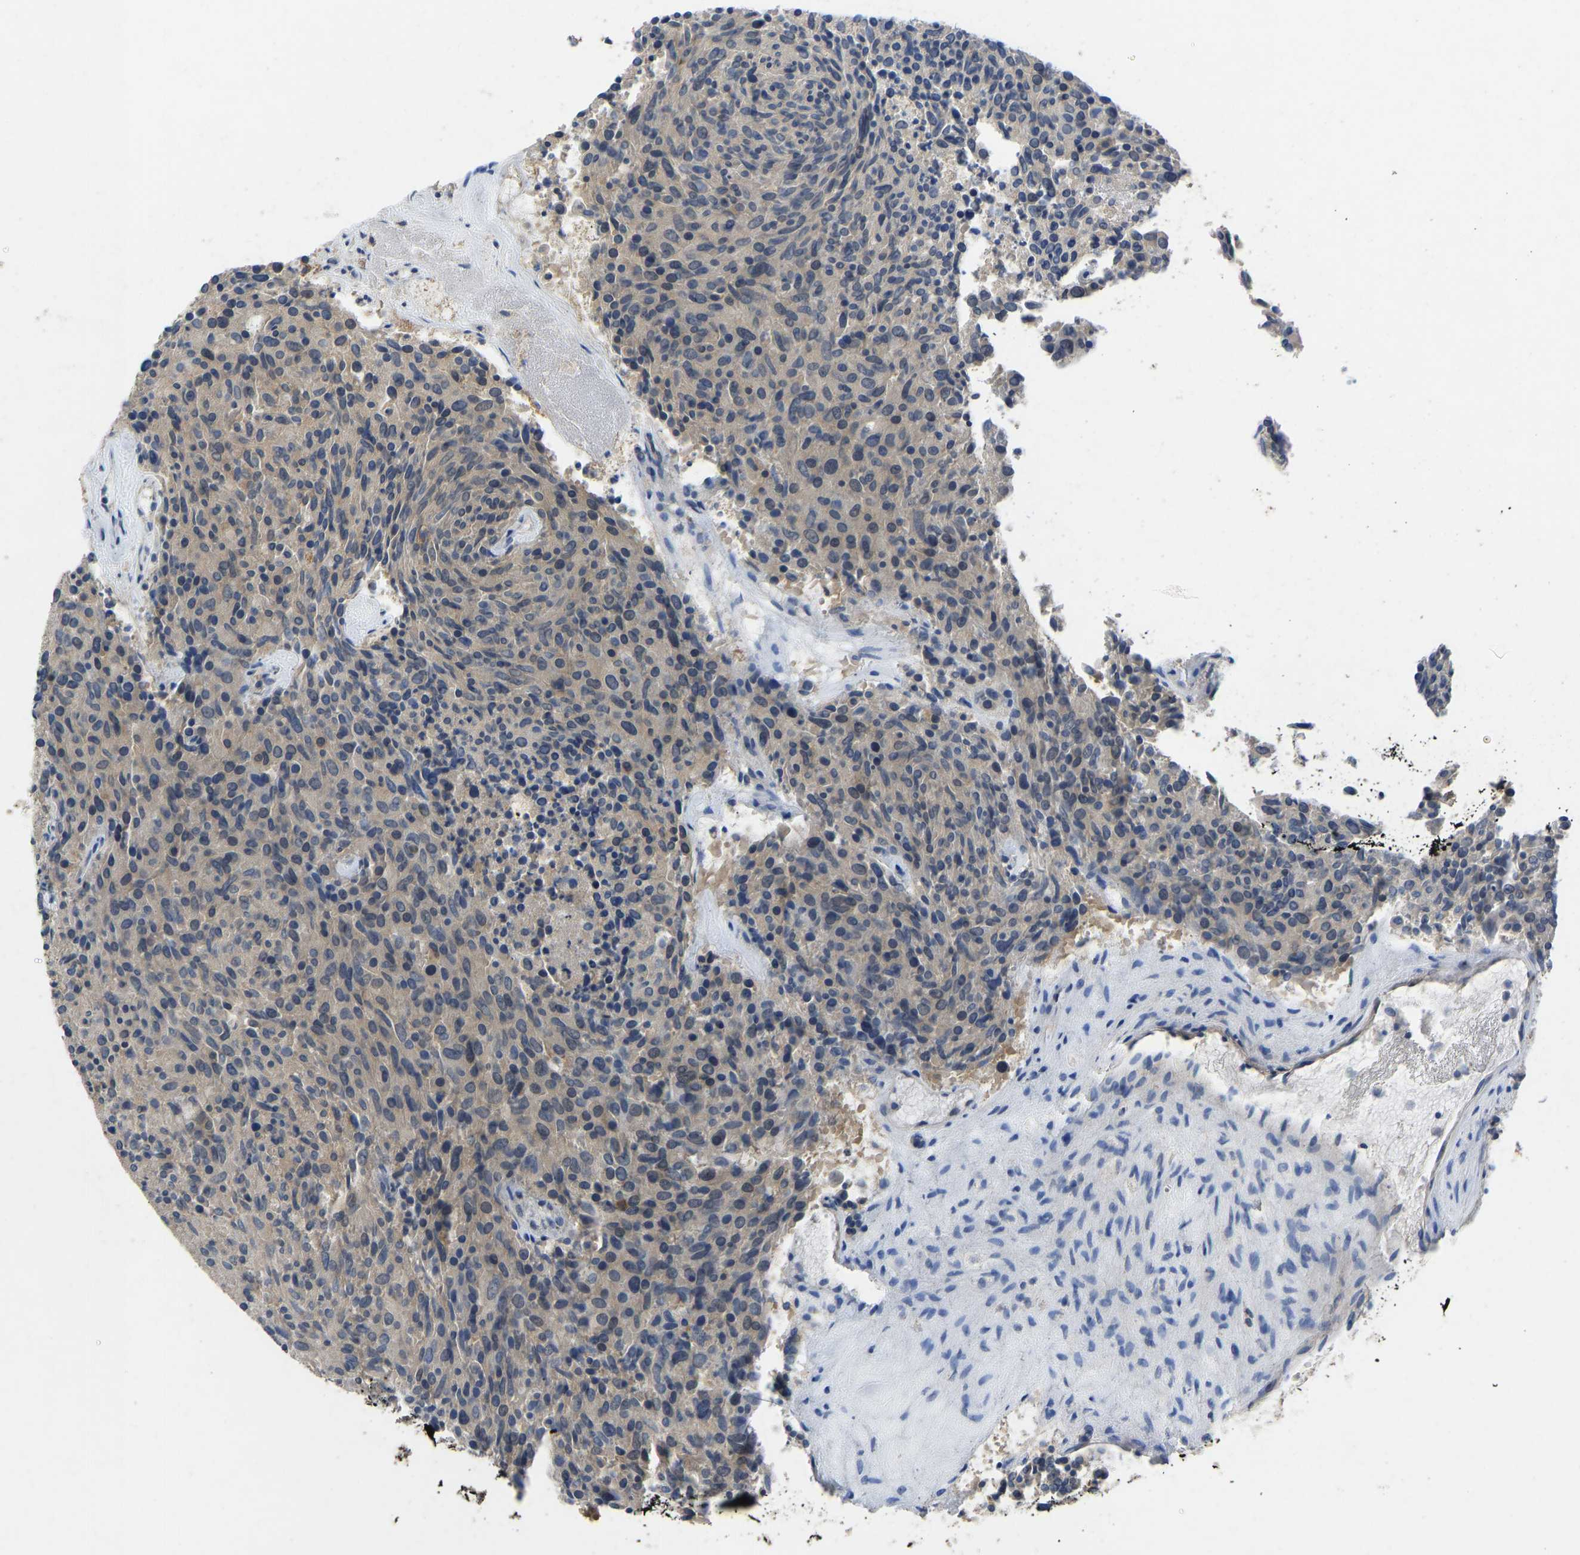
{"staining": {"intensity": "weak", "quantity": "25%-75%", "location": "cytoplasmic/membranous"}, "tissue": "carcinoid", "cell_type": "Tumor cells", "image_type": "cancer", "snomed": [{"axis": "morphology", "description": "Carcinoid, malignant, NOS"}, {"axis": "topography", "description": "Pancreas"}], "caption": "Approximately 25%-75% of tumor cells in human carcinoid (malignant) show weak cytoplasmic/membranous protein staining as visualized by brown immunohistochemical staining.", "gene": "NDRG3", "patient": {"sex": "female", "age": 54}}